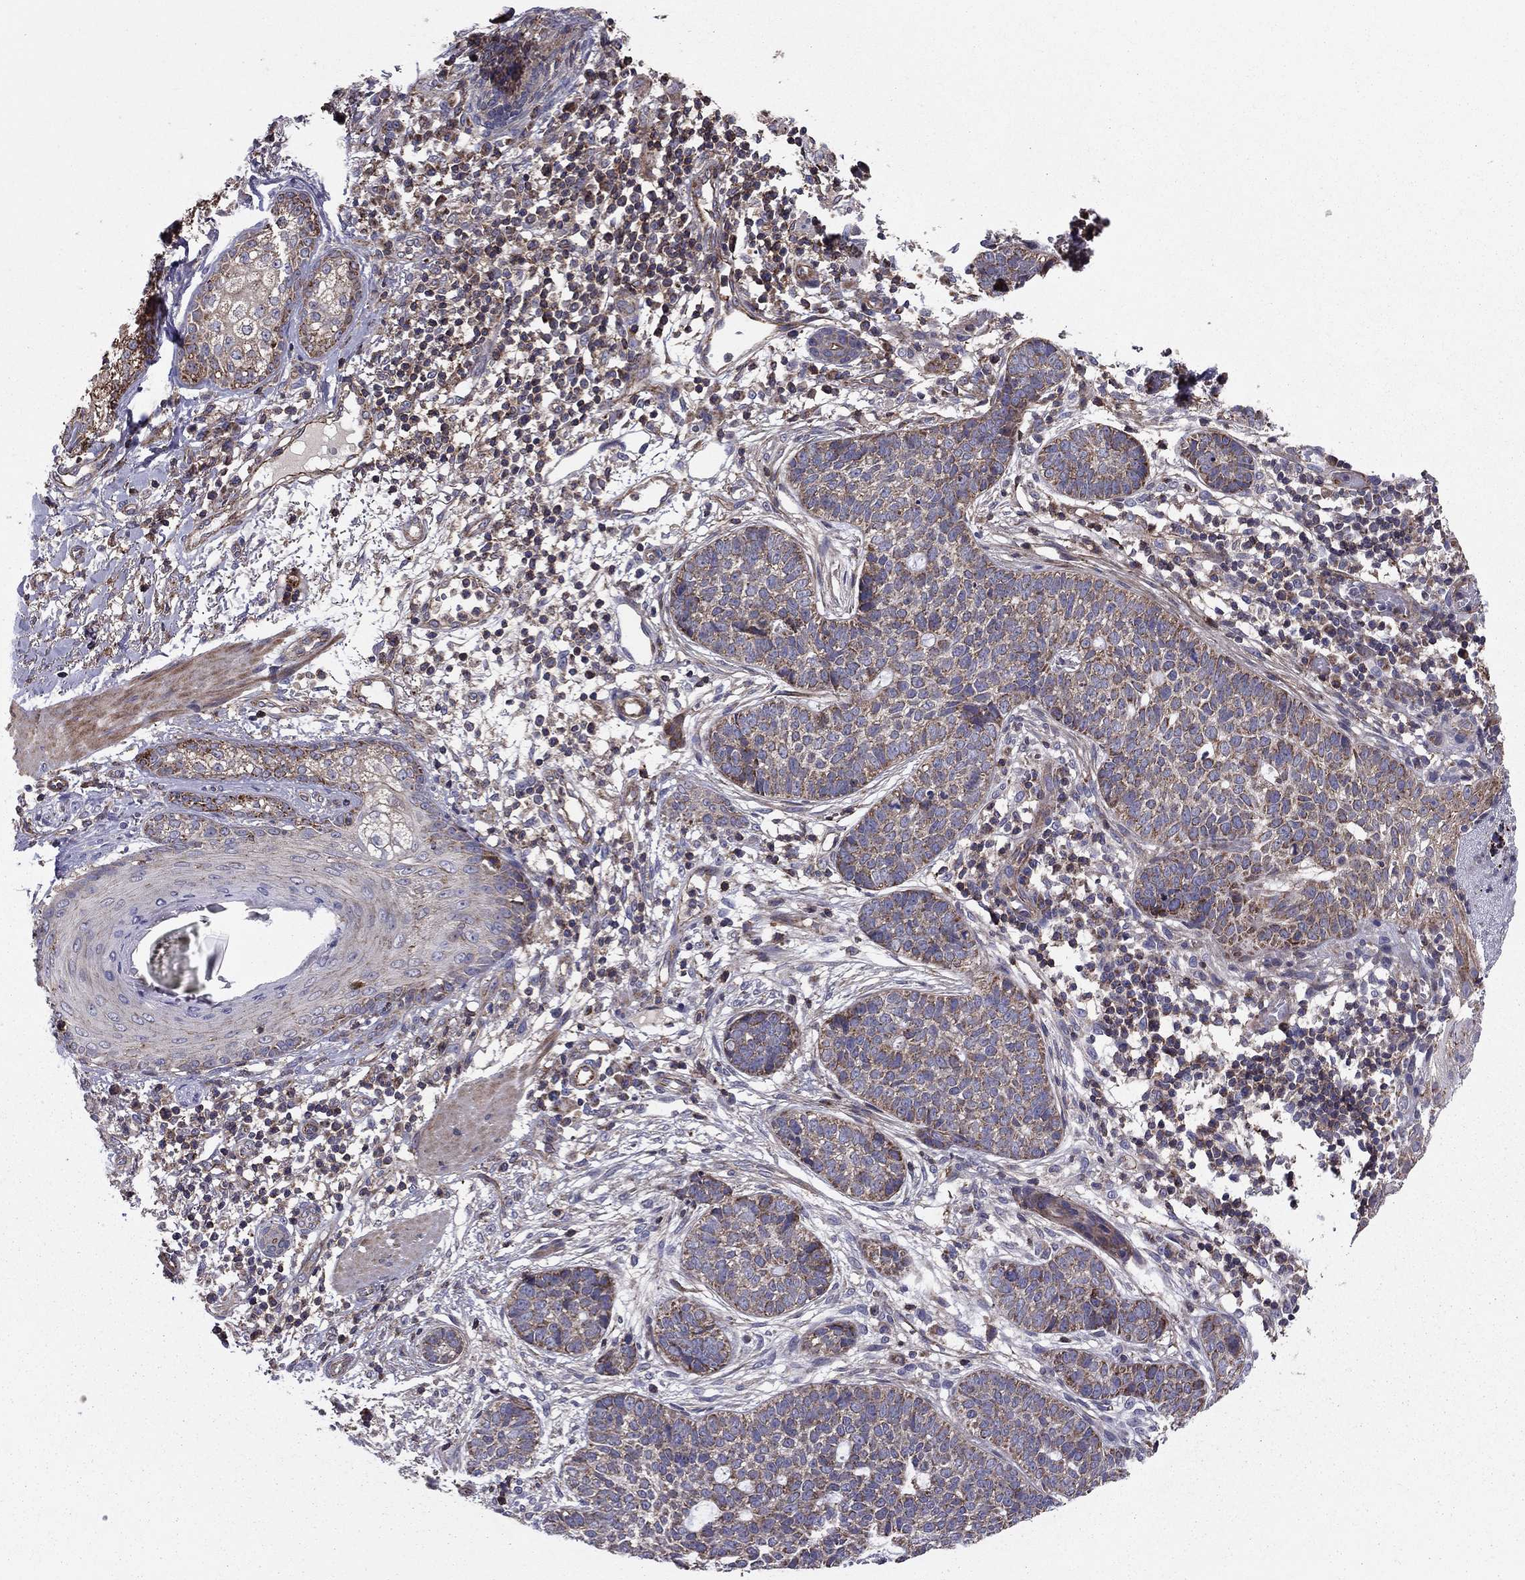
{"staining": {"intensity": "moderate", "quantity": "<25%", "location": "cytoplasmic/membranous"}, "tissue": "skin cancer", "cell_type": "Tumor cells", "image_type": "cancer", "snomed": [{"axis": "morphology", "description": "Squamous cell carcinoma, NOS"}, {"axis": "topography", "description": "Skin"}], "caption": "Brown immunohistochemical staining in squamous cell carcinoma (skin) displays moderate cytoplasmic/membranous positivity in approximately <25% of tumor cells. The staining is performed using DAB (3,3'-diaminobenzidine) brown chromogen to label protein expression. The nuclei are counter-stained blue using hematoxylin.", "gene": "ALG6", "patient": {"sex": "male", "age": 88}}